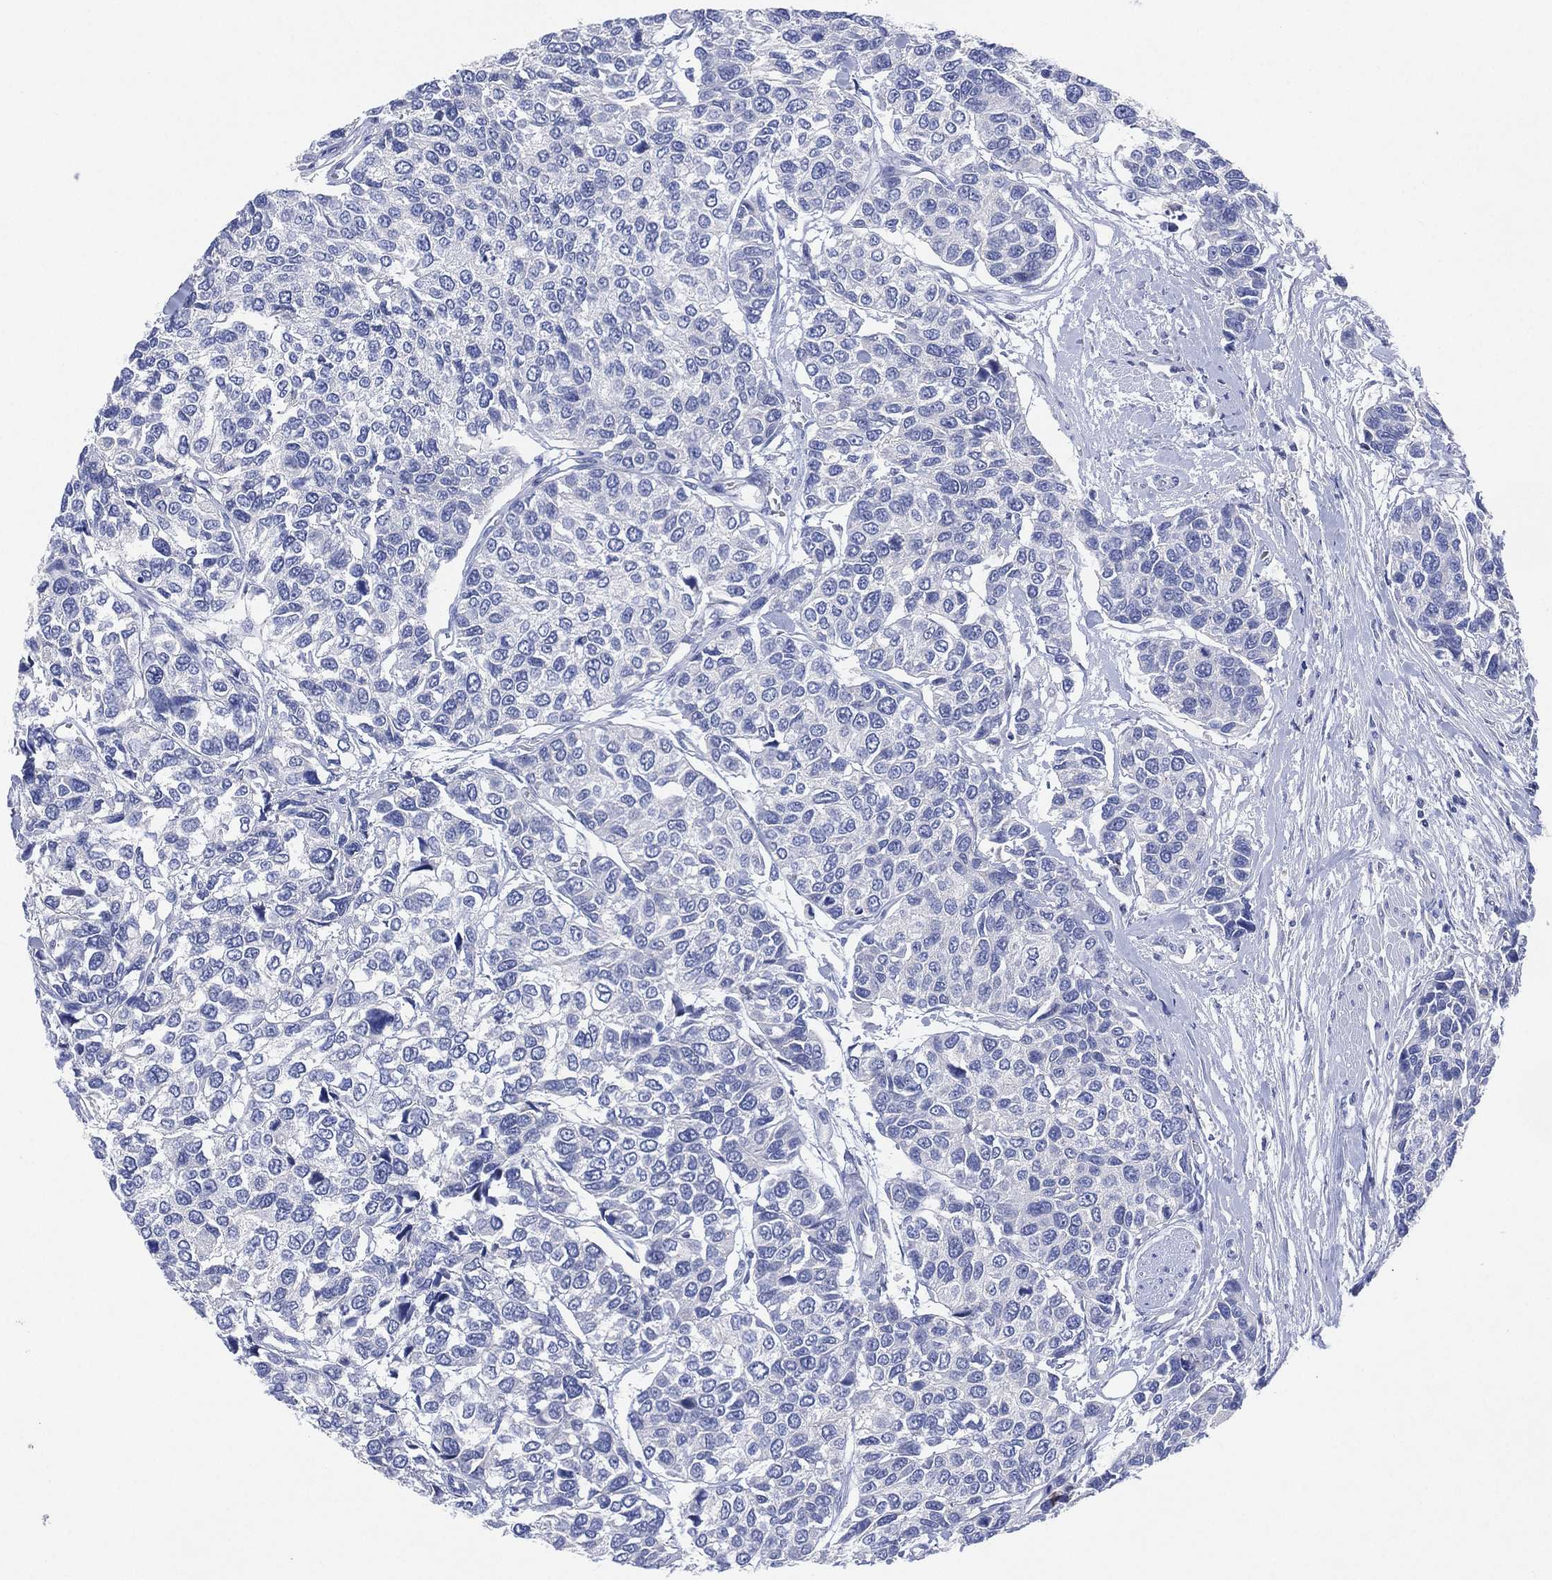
{"staining": {"intensity": "negative", "quantity": "none", "location": "none"}, "tissue": "urothelial cancer", "cell_type": "Tumor cells", "image_type": "cancer", "snomed": [{"axis": "morphology", "description": "Urothelial carcinoma, High grade"}, {"axis": "topography", "description": "Urinary bladder"}], "caption": "Protein analysis of urothelial cancer displays no significant expression in tumor cells.", "gene": "CHRNA3", "patient": {"sex": "male", "age": 77}}